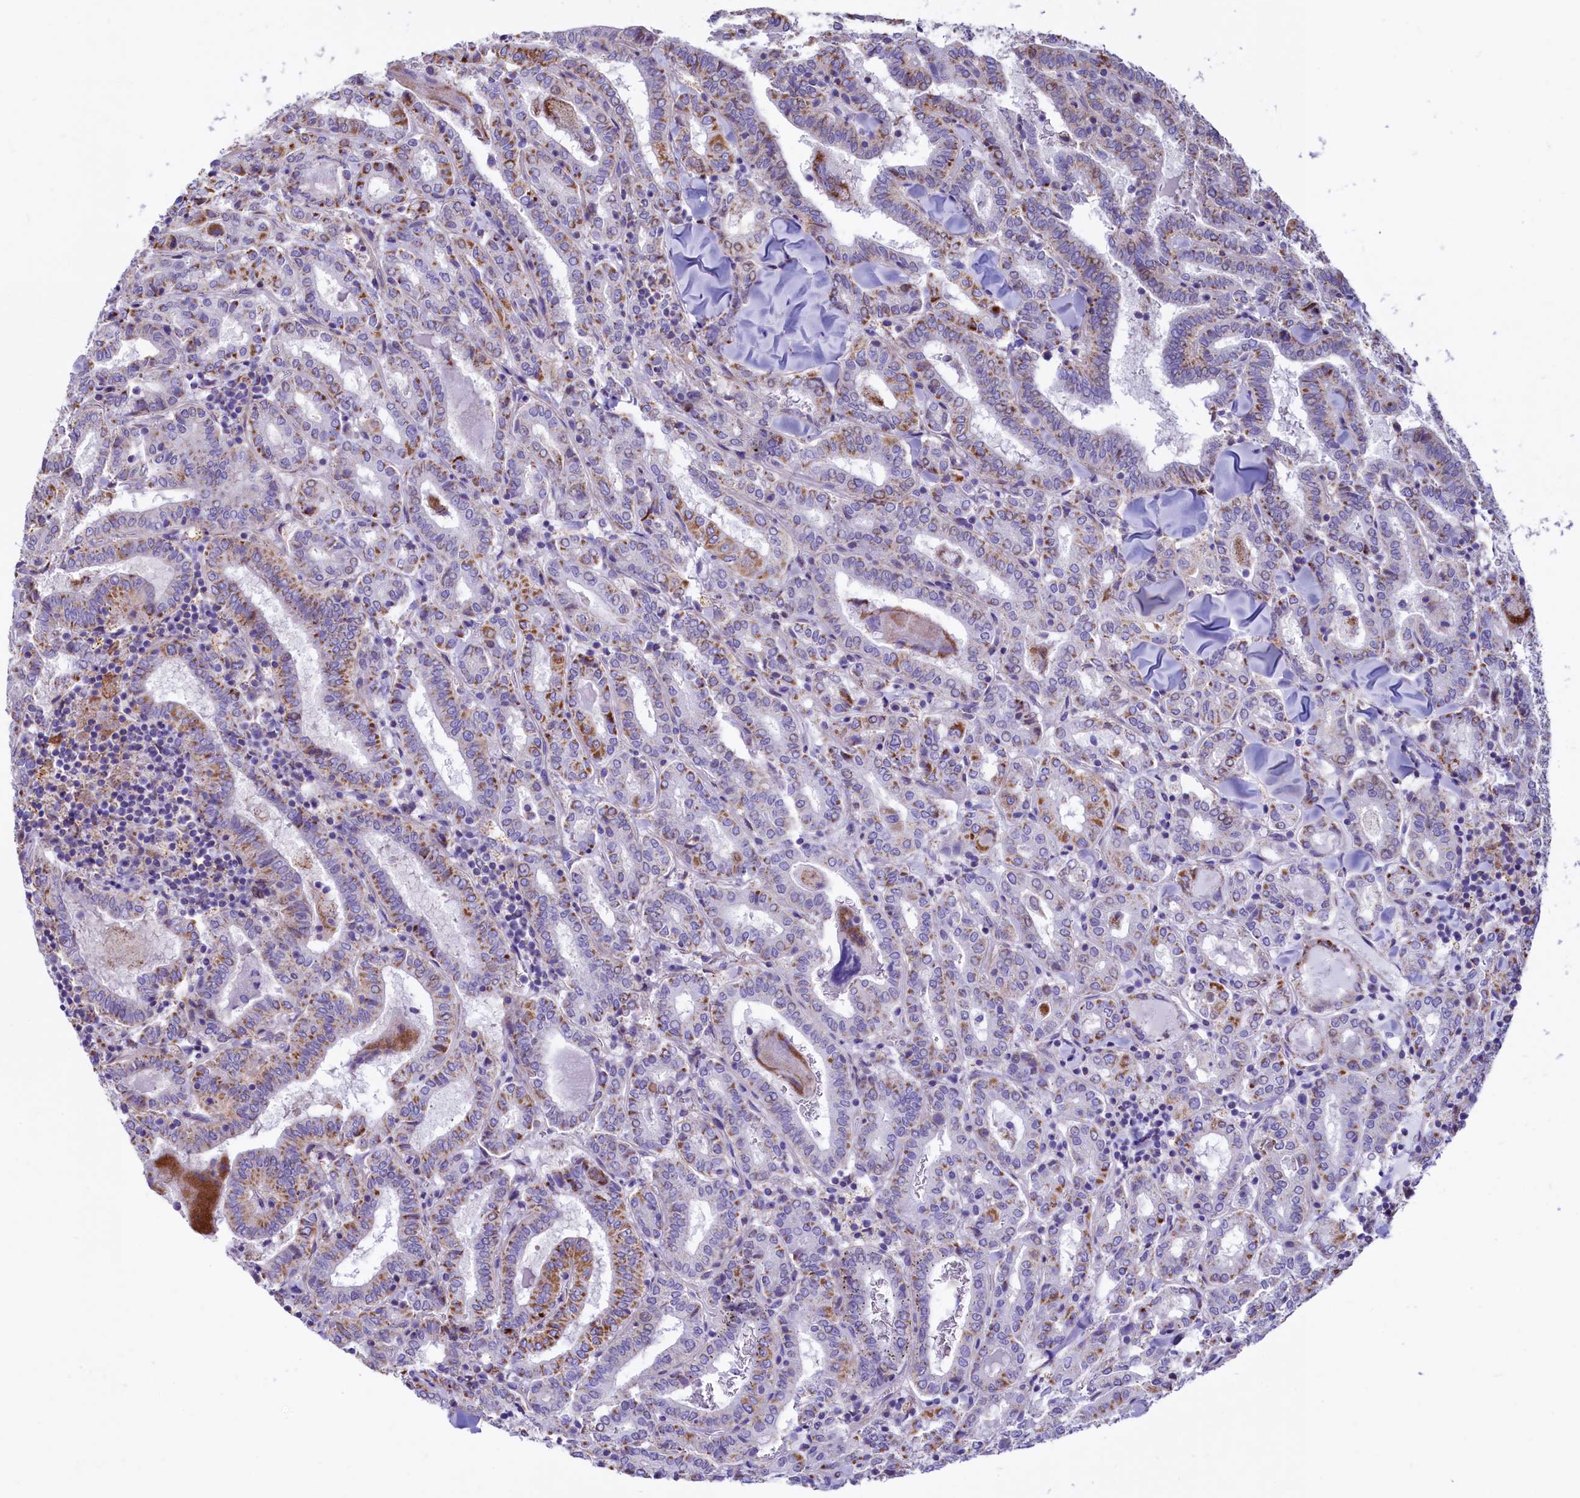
{"staining": {"intensity": "moderate", "quantity": "25%-75%", "location": "cytoplasmic/membranous"}, "tissue": "thyroid cancer", "cell_type": "Tumor cells", "image_type": "cancer", "snomed": [{"axis": "morphology", "description": "Papillary adenocarcinoma, NOS"}, {"axis": "topography", "description": "Thyroid gland"}], "caption": "Immunohistochemistry image of thyroid cancer (papillary adenocarcinoma) stained for a protein (brown), which exhibits medium levels of moderate cytoplasmic/membranous staining in approximately 25%-75% of tumor cells.", "gene": "VWCE", "patient": {"sex": "female", "age": 72}}